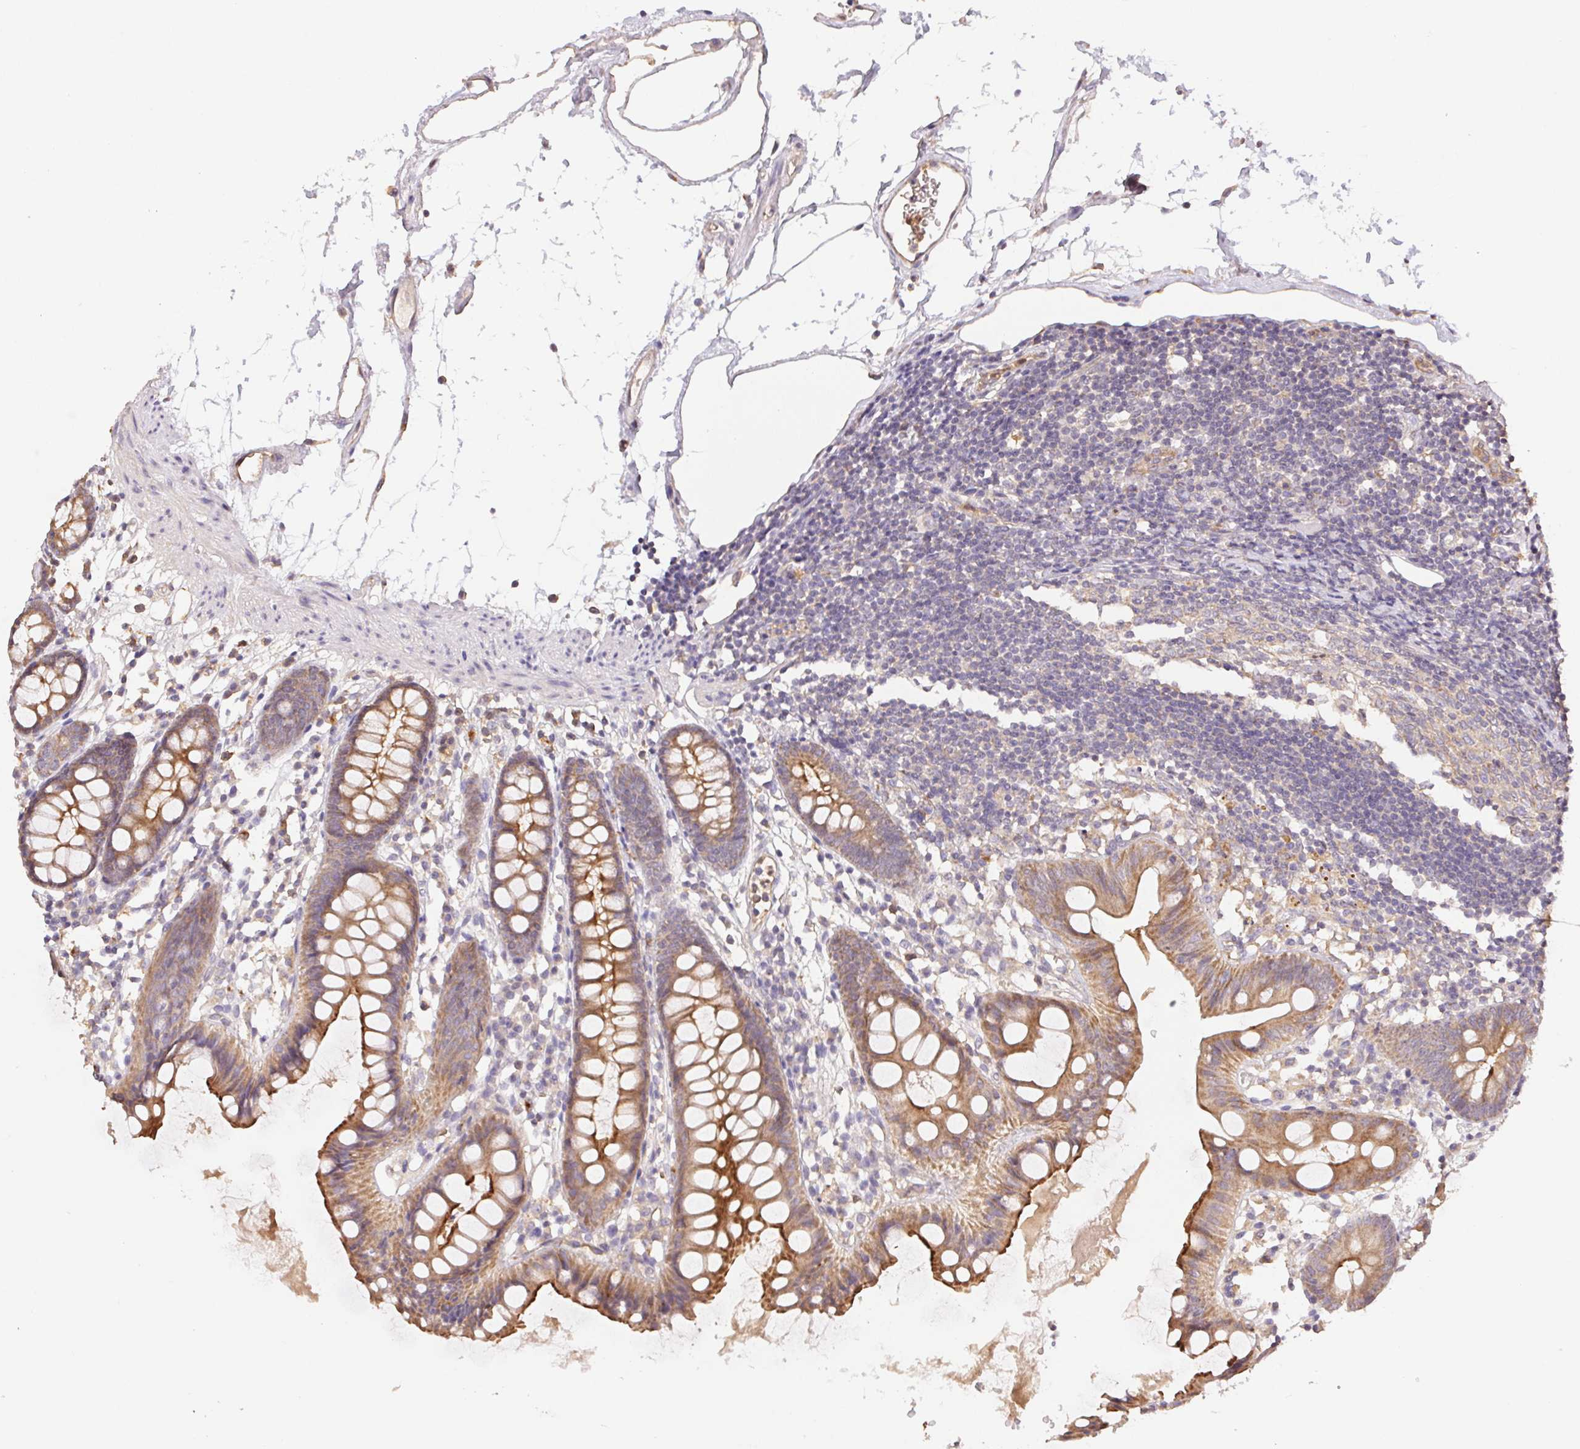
{"staining": {"intensity": "weak", "quantity": "25%-75%", "location": "cytoplasmic/membranous"}, "tissue": "colon", "cell_type": "Endothelial cells", "image_type": "normal", "snomed": [{"axis": "morphology", "description": "Normal tissue, NOS"}, {"axis": "topography", "description": "Colon"}], "caption": "Colon stained for a protein displays weak cytoplasmic/membranous positivity in endothelial cells. (IHC, brightfield microscopy, high magnification).", "gene": "RAB11A", "patient": {"sex": "female", "age": 84}}